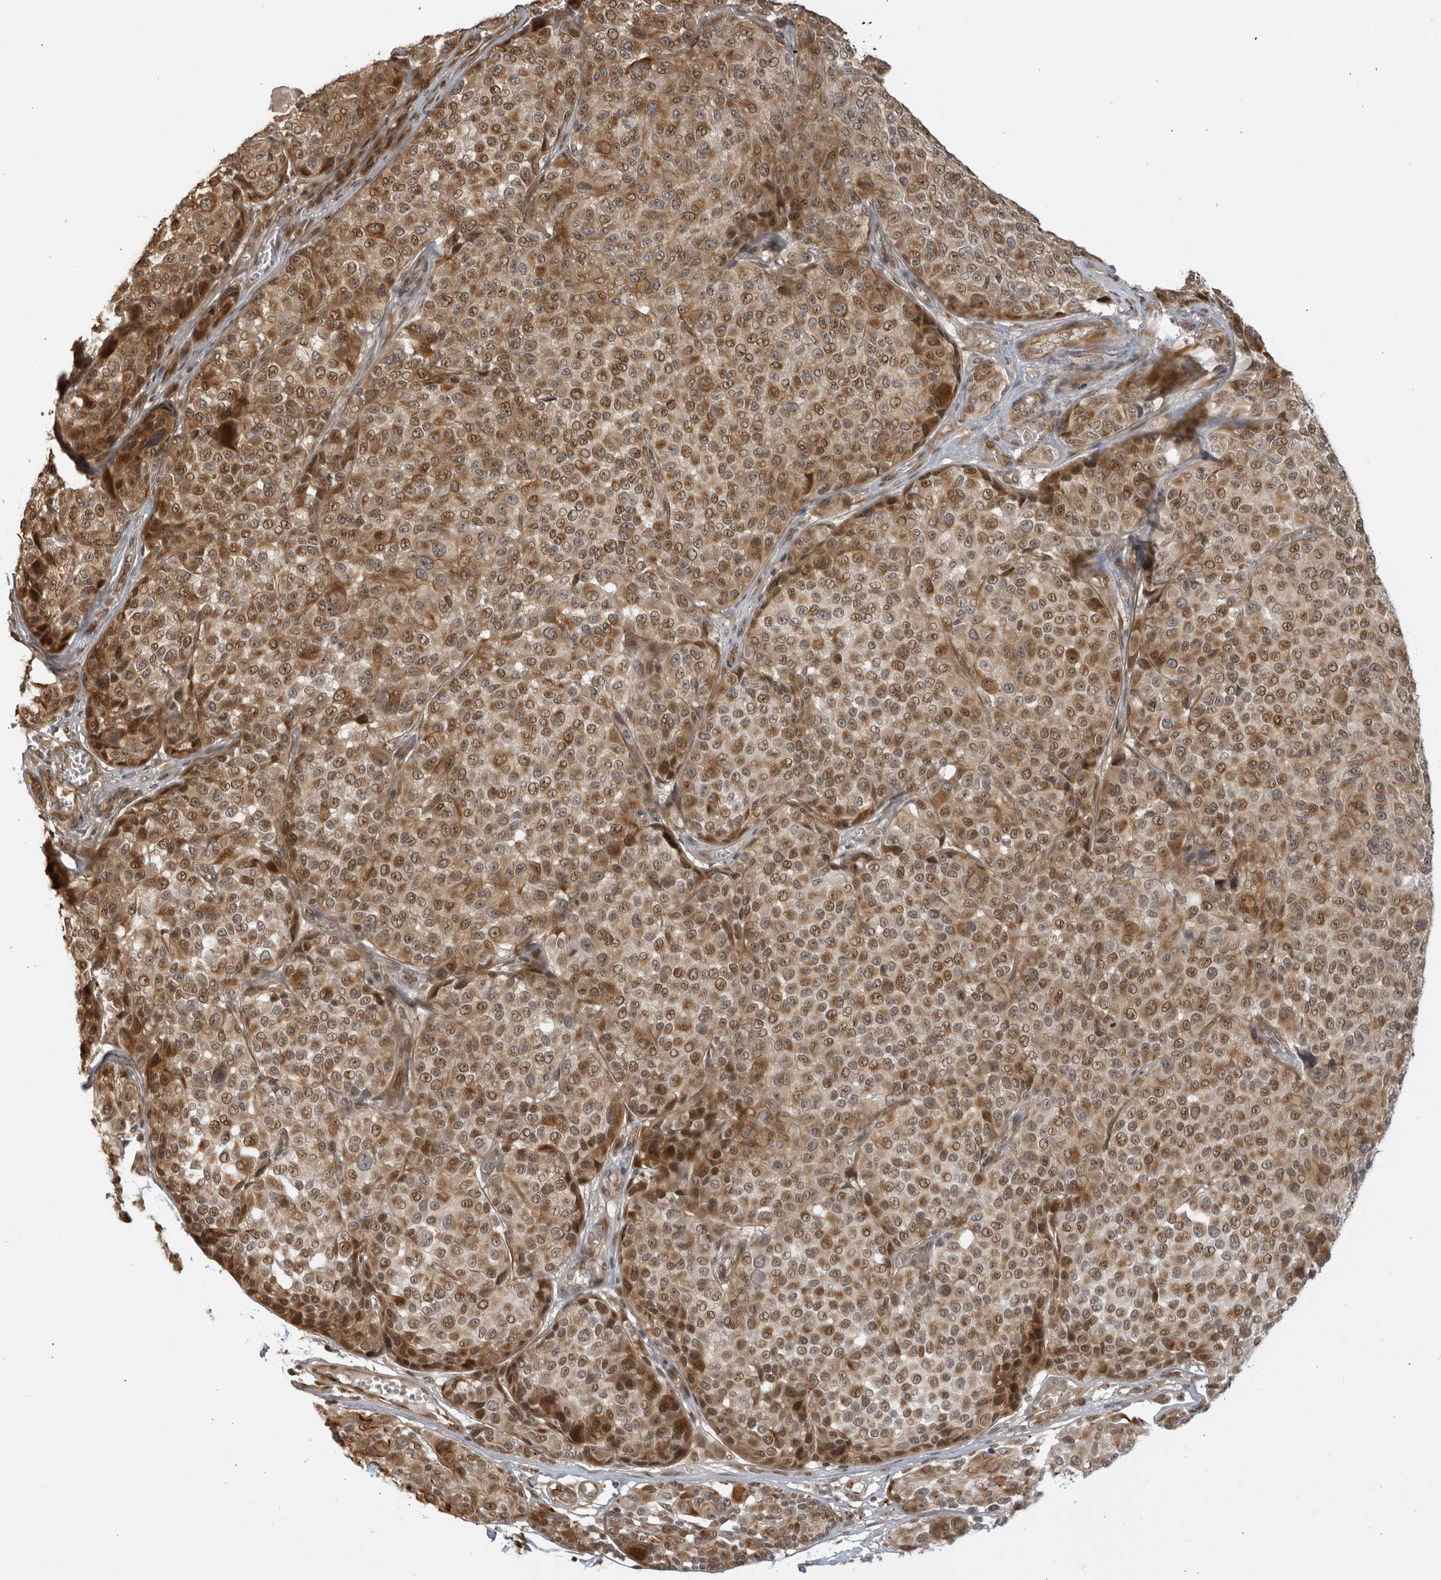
{"staining": {"intensity": "moderate", "quantity": ">75%", "location": "cytoplasmic/membranous,nuclear"}, "tissue": "melanoma", "cell_type": "Tumor cells", "image_type": "cancer", "snomed": [{"axis": "morphology", "description": "Malignant melanoma, NOS"}, {"axis": "topography", "description": "Skin"}], "caption": "Human melanoma stained with a brown dye demonstrates moderate cytoplasmic/membranous and nuclear positive staining in approximately >75% of tumor cells.", "gene": "TCF21", "patient": {"sex": "male", "age": 83}}